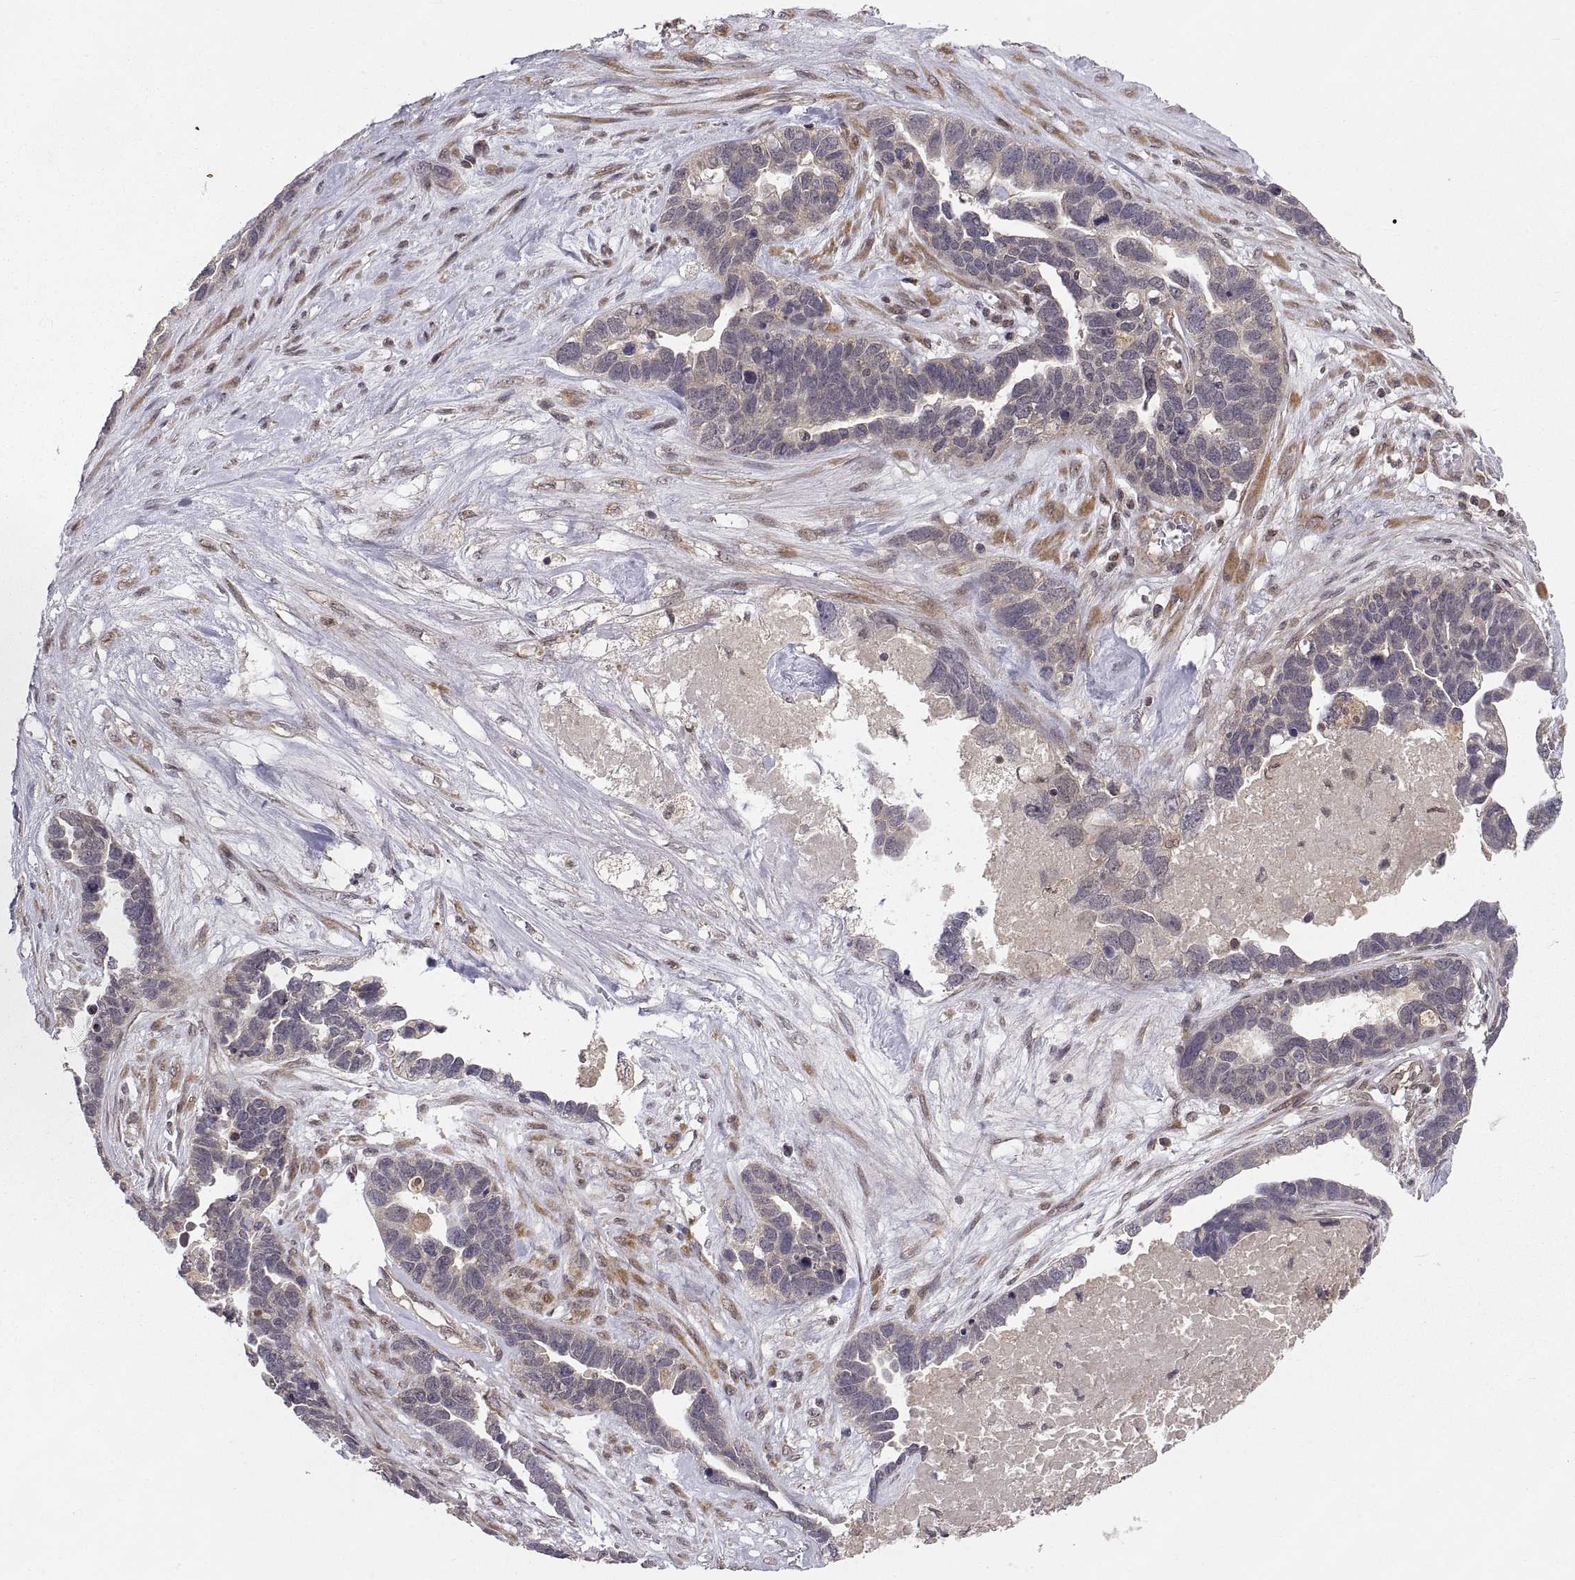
{"staining": {"intensity": "weak", "quantity": "<25%", "location": "cytoplasmic/membranous"}, "tissue": "ovarian cancer", "cell_type": "Tumor cells", "image_type": "cancer", "snomed": [{"axis": "morphology", "description": "Cystadenocarcinoma, serous, NOS"}, {"axis": "topography", "description": "Ovary"}], "caption": "DAB (3,3'-diaminobenzidine) immunohistochemical staining of human serous cystadenocarcinoma (ovarian) exhibits no significant expression in tumor cells.", "gene": "ABL2", "patient": {"sex": "female", "age": 54}}